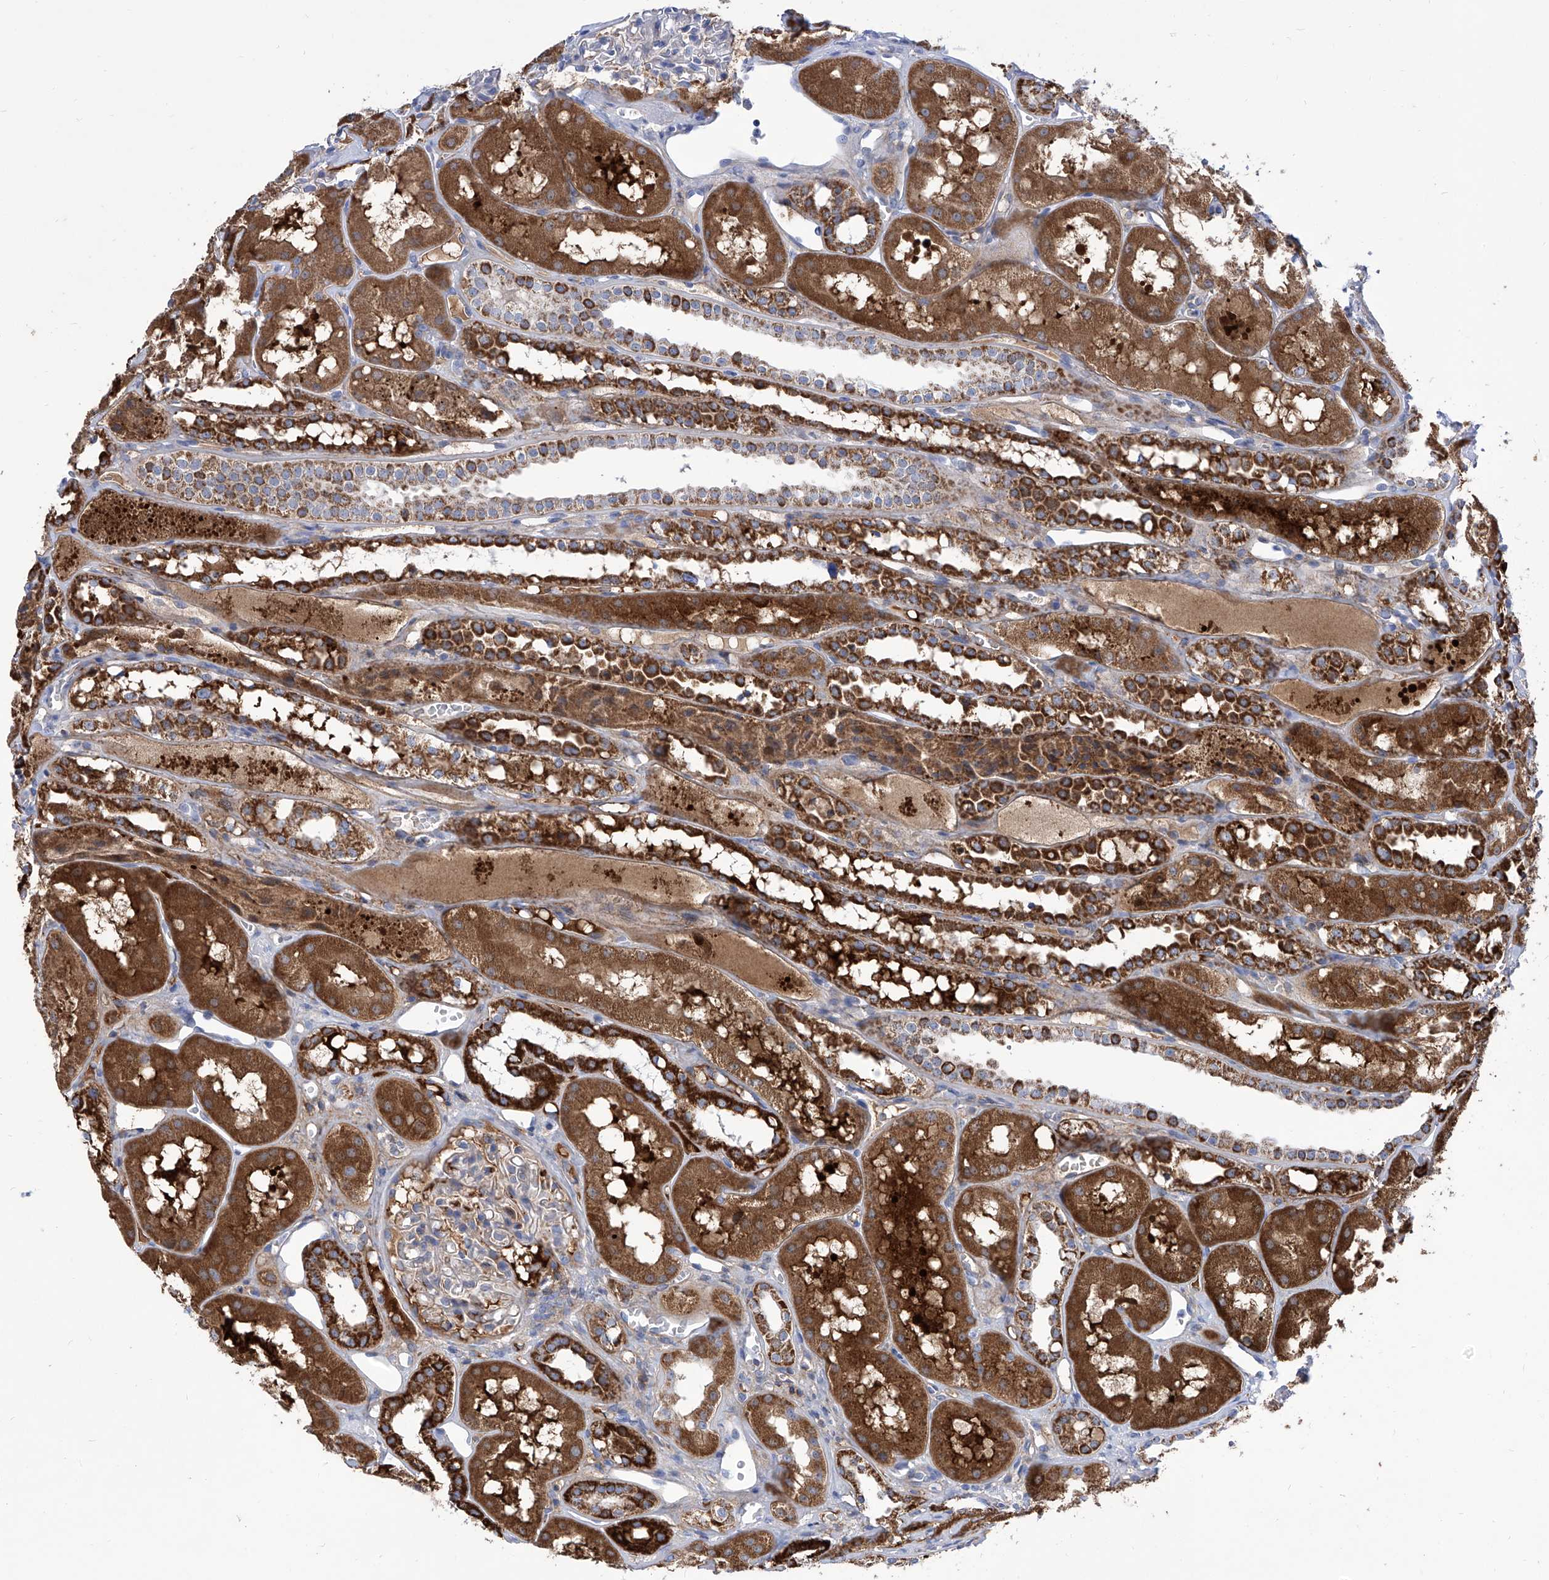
{"staining": {"intensity": "negative", "quantity": "none", "location": "none"}, "tissue": "kidney", "cell_type": "Cells in glomeruli", "image_type": "normal", "snomed": [{"axis": "morphology", "description": "Normal tissue, NOS"}, {"axis": "topography", "description": "Kidney"}], "caption": "Micrograph shows no significant protein expression in cells in glomeruli of normal kidney.", "gene": "SRBD1", "patient": {"sex": "male", "age": 16}}